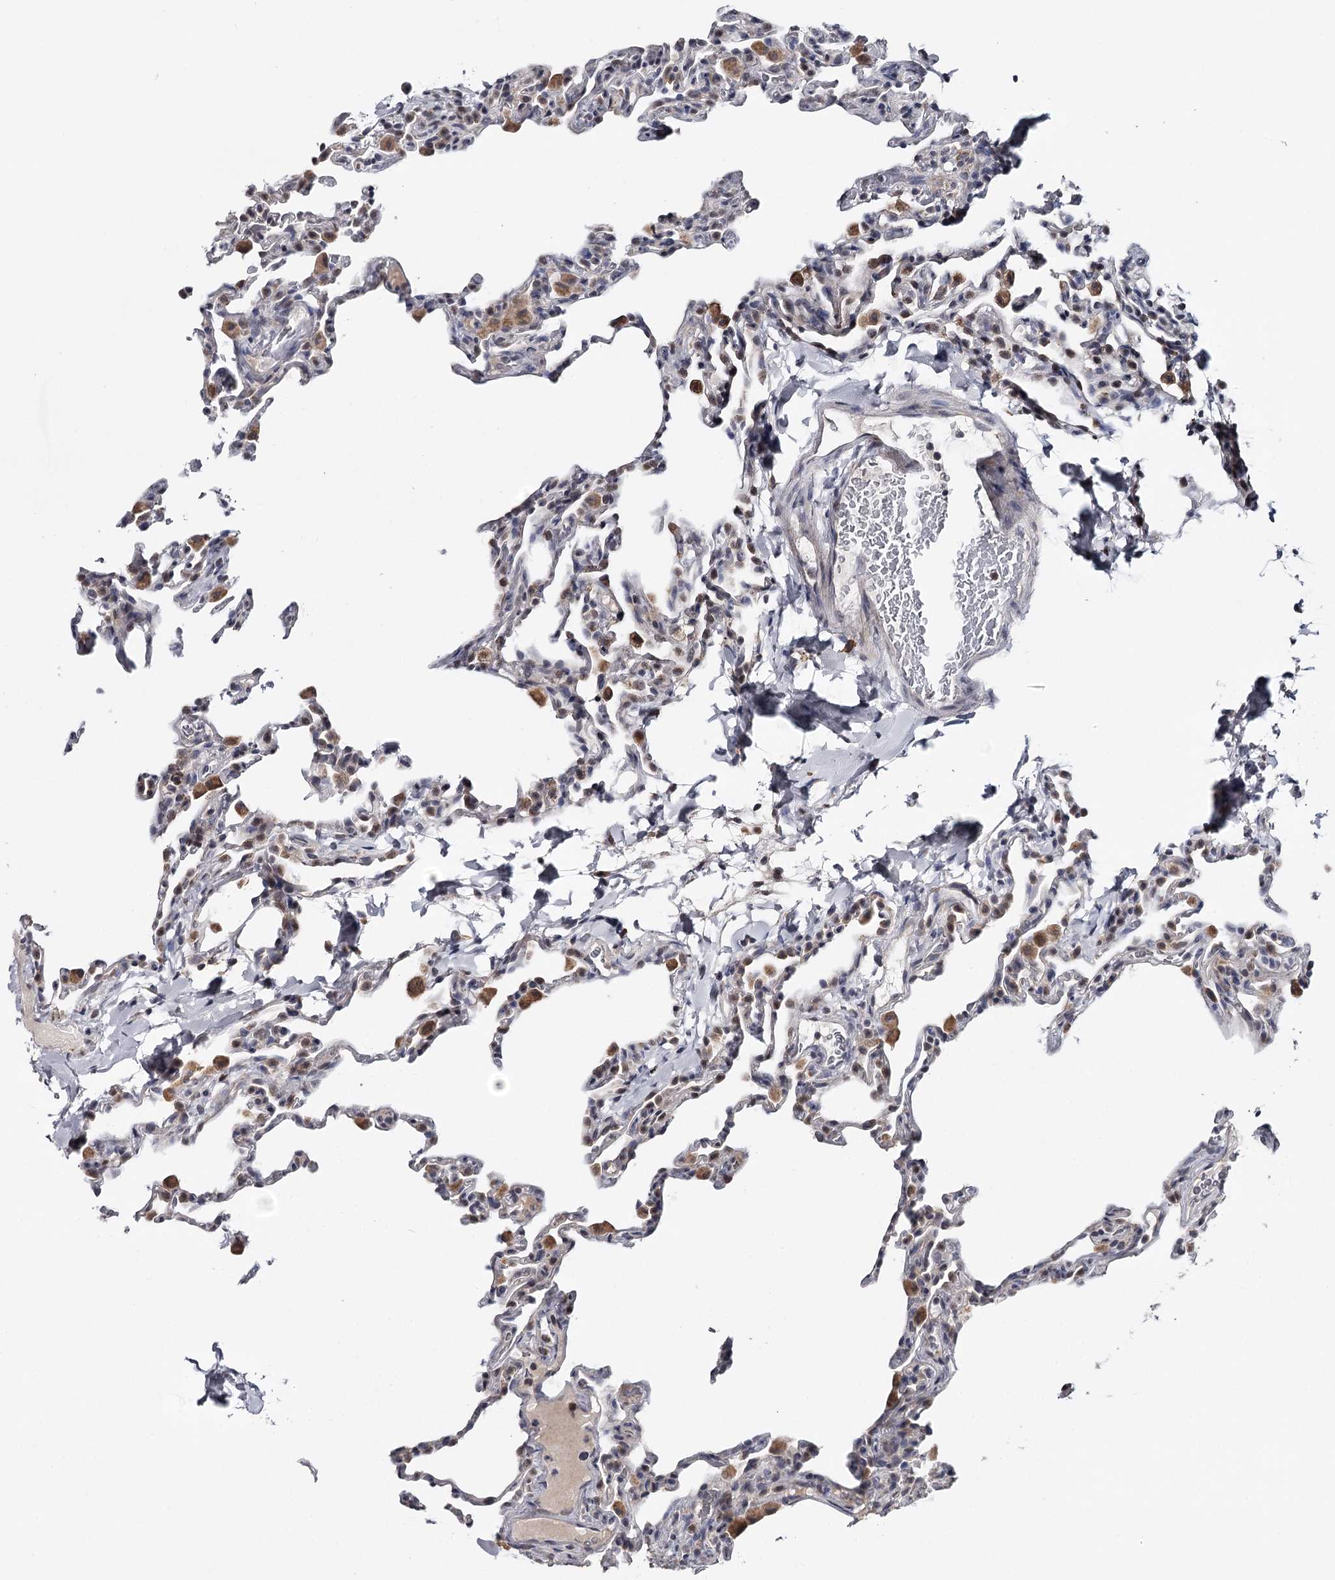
{"staining": {"intensity": "moderate", "quantity": "<25%", "location": "nuclear"}, "tissue": "lung", "cell_type": "Alveolar cells", "image_type": "normal", "snomed": [{"axis": "morphology", "description": "Normal tissue, NOS"}, {"axis": "topography", "description": "Lung"}], "caption": "High-power microscopy captured an IHC histopathology image of benign lung, revealing moderate nuclear positivity in about <25% of alveolar cells.", "gene": "GTSF1", "patient": {"sex": "male", "age": 20}}